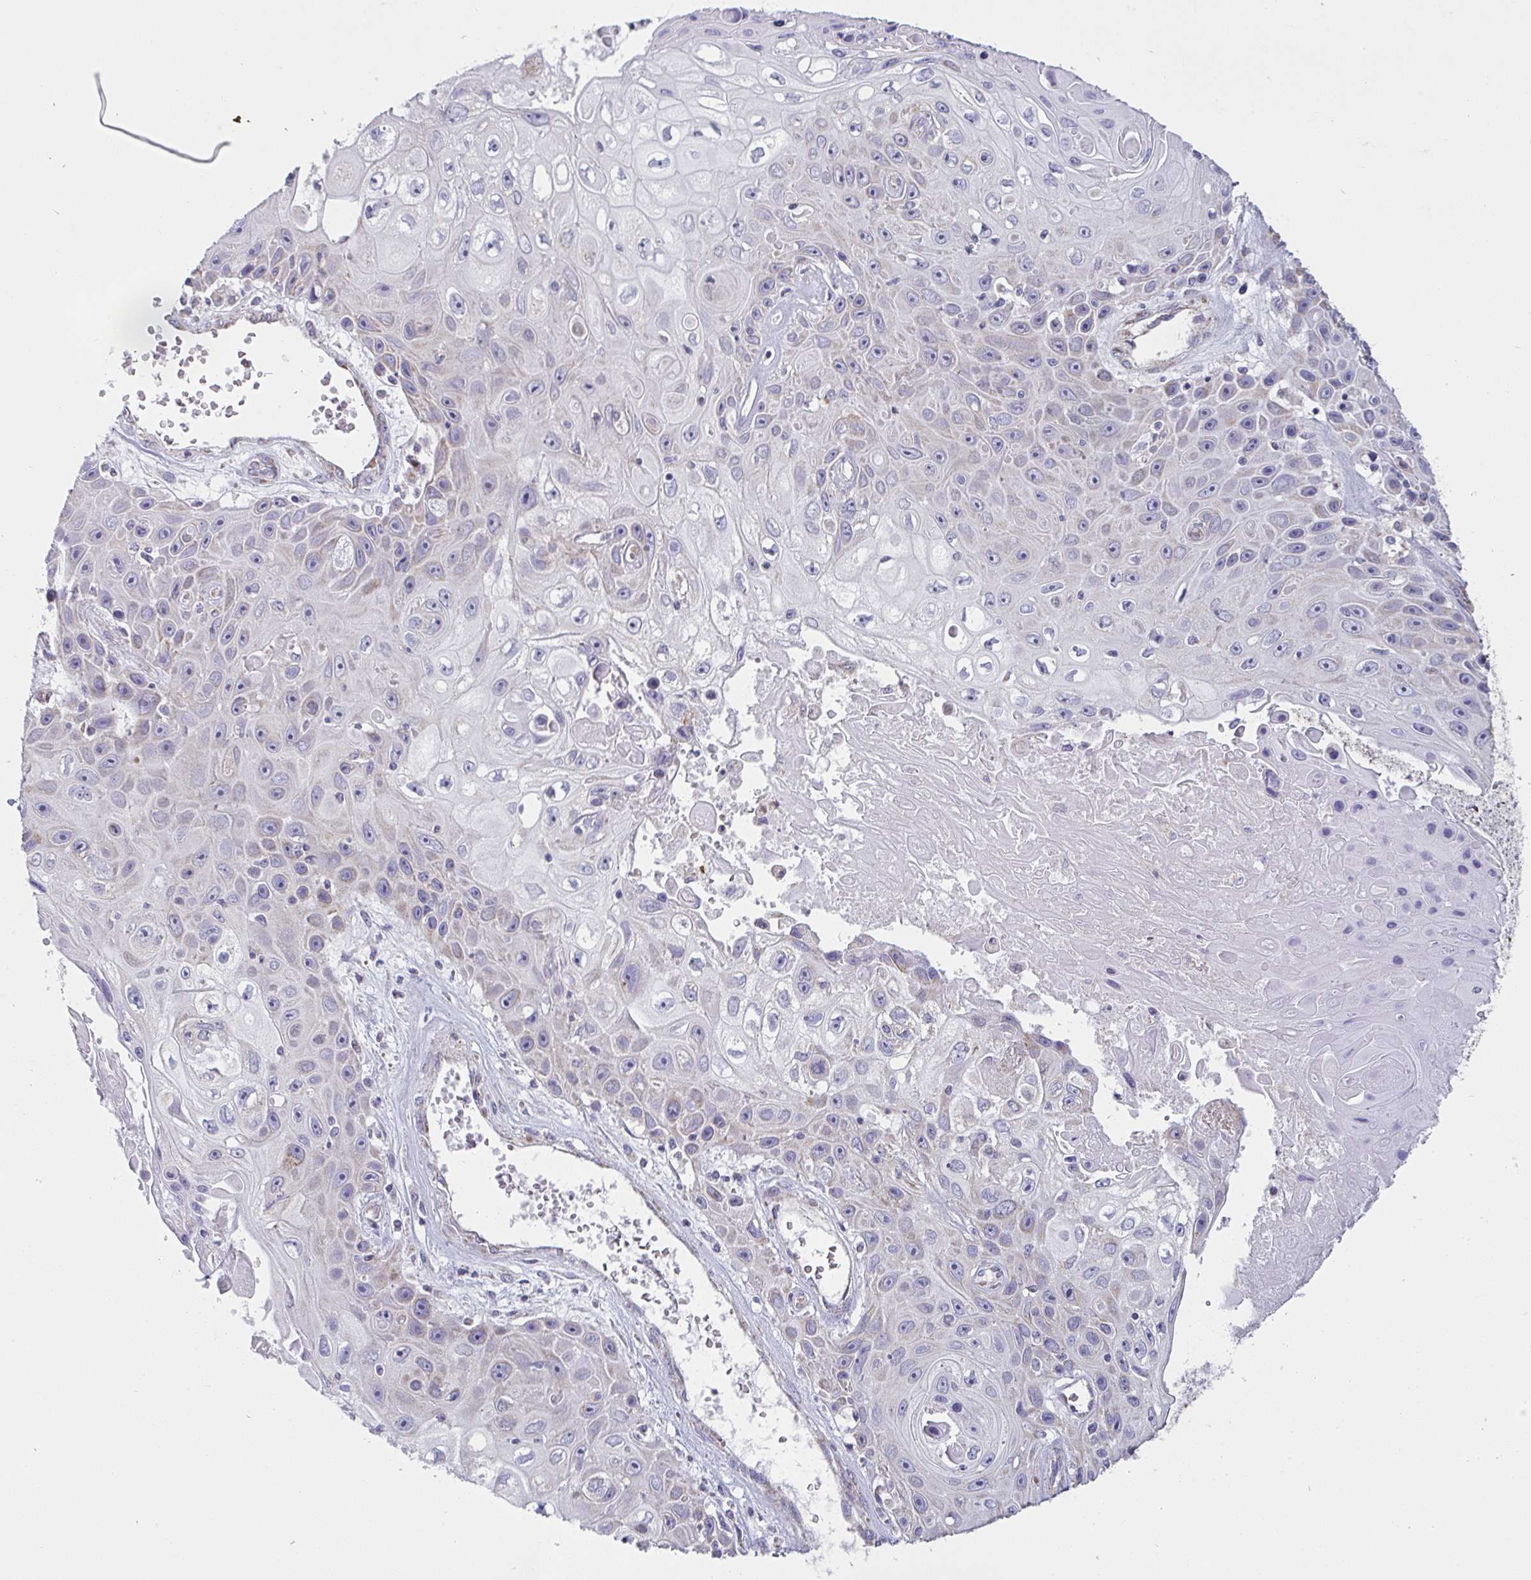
{"staining": {"intensity": "negative", "quantity": "none", "location": "none"}, "tissue": "skin cancer", "cell_type": "Tumor cells", "image_type": "cancer", "snomed": [{"axis": "morphology", "description": "Squamous cell carcinoma, NOS"}, {"axis": "topography", "description": "Skin"}], "caption": "The histopathology image displays no significant positivity in tumor cells of skin cancer.", "gene": "FAHD1", "patient": {"sex": "male", "age": 82}}